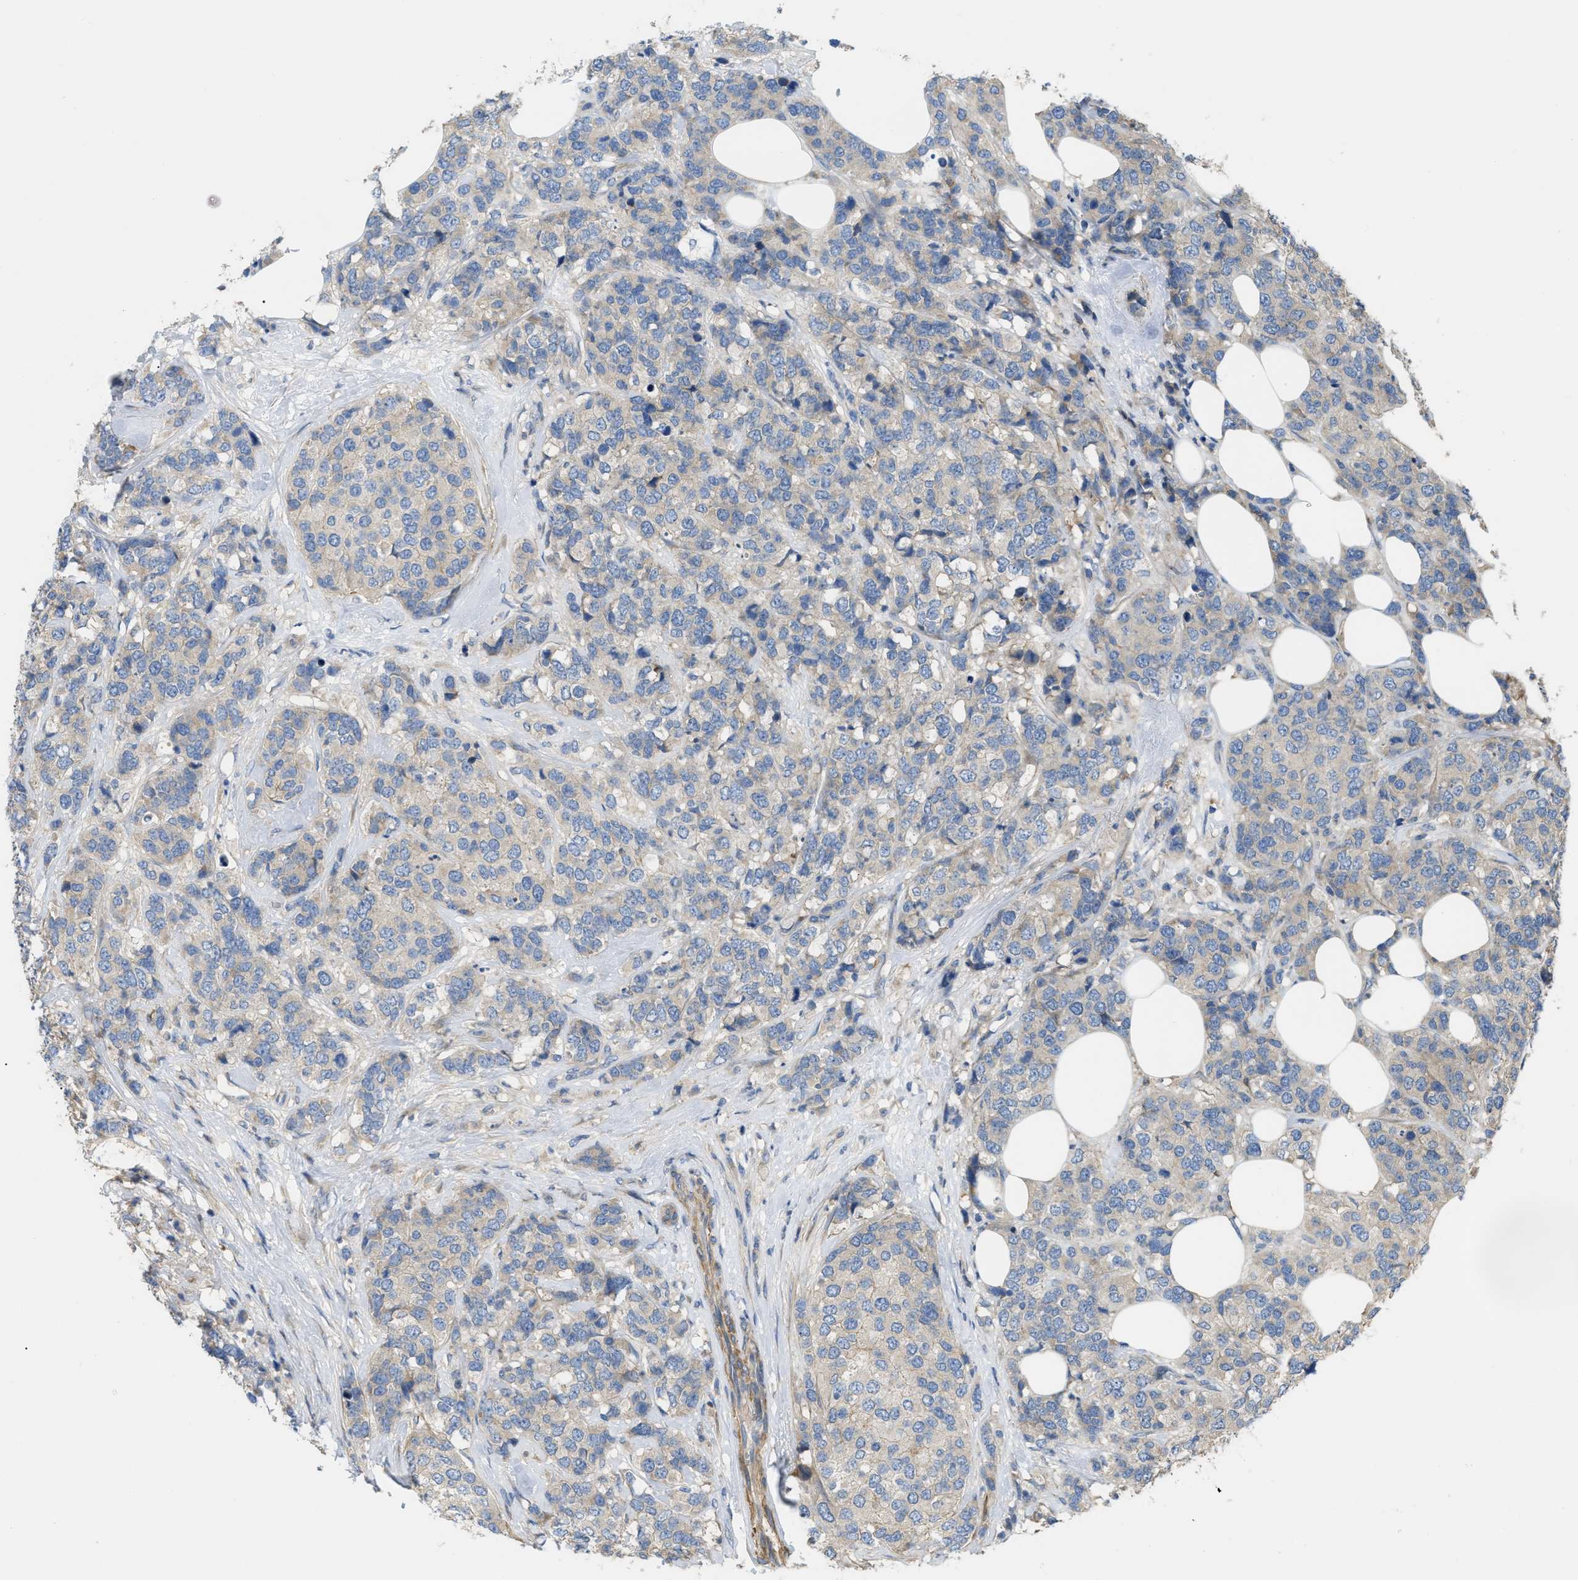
{"staining": {"intensity": "weak", "quantity": "<25%", "location": "cytoplasmic/membranous"}, "tissue": "breast cancer", "cell_type": "Tumor cells", "image_type": "cancer", "snomed": [{"axis": "morphology", "description": "Lobular carcinoma"}, {"axis": "topography", "description": "Breast"}], "caption": "Protein analysis of breast cancer (lobular carcinoma) demonstrates no significant expression in tumor cells.", "gene": "DHX58", "patient": {"sex": "female", "age": 59}}